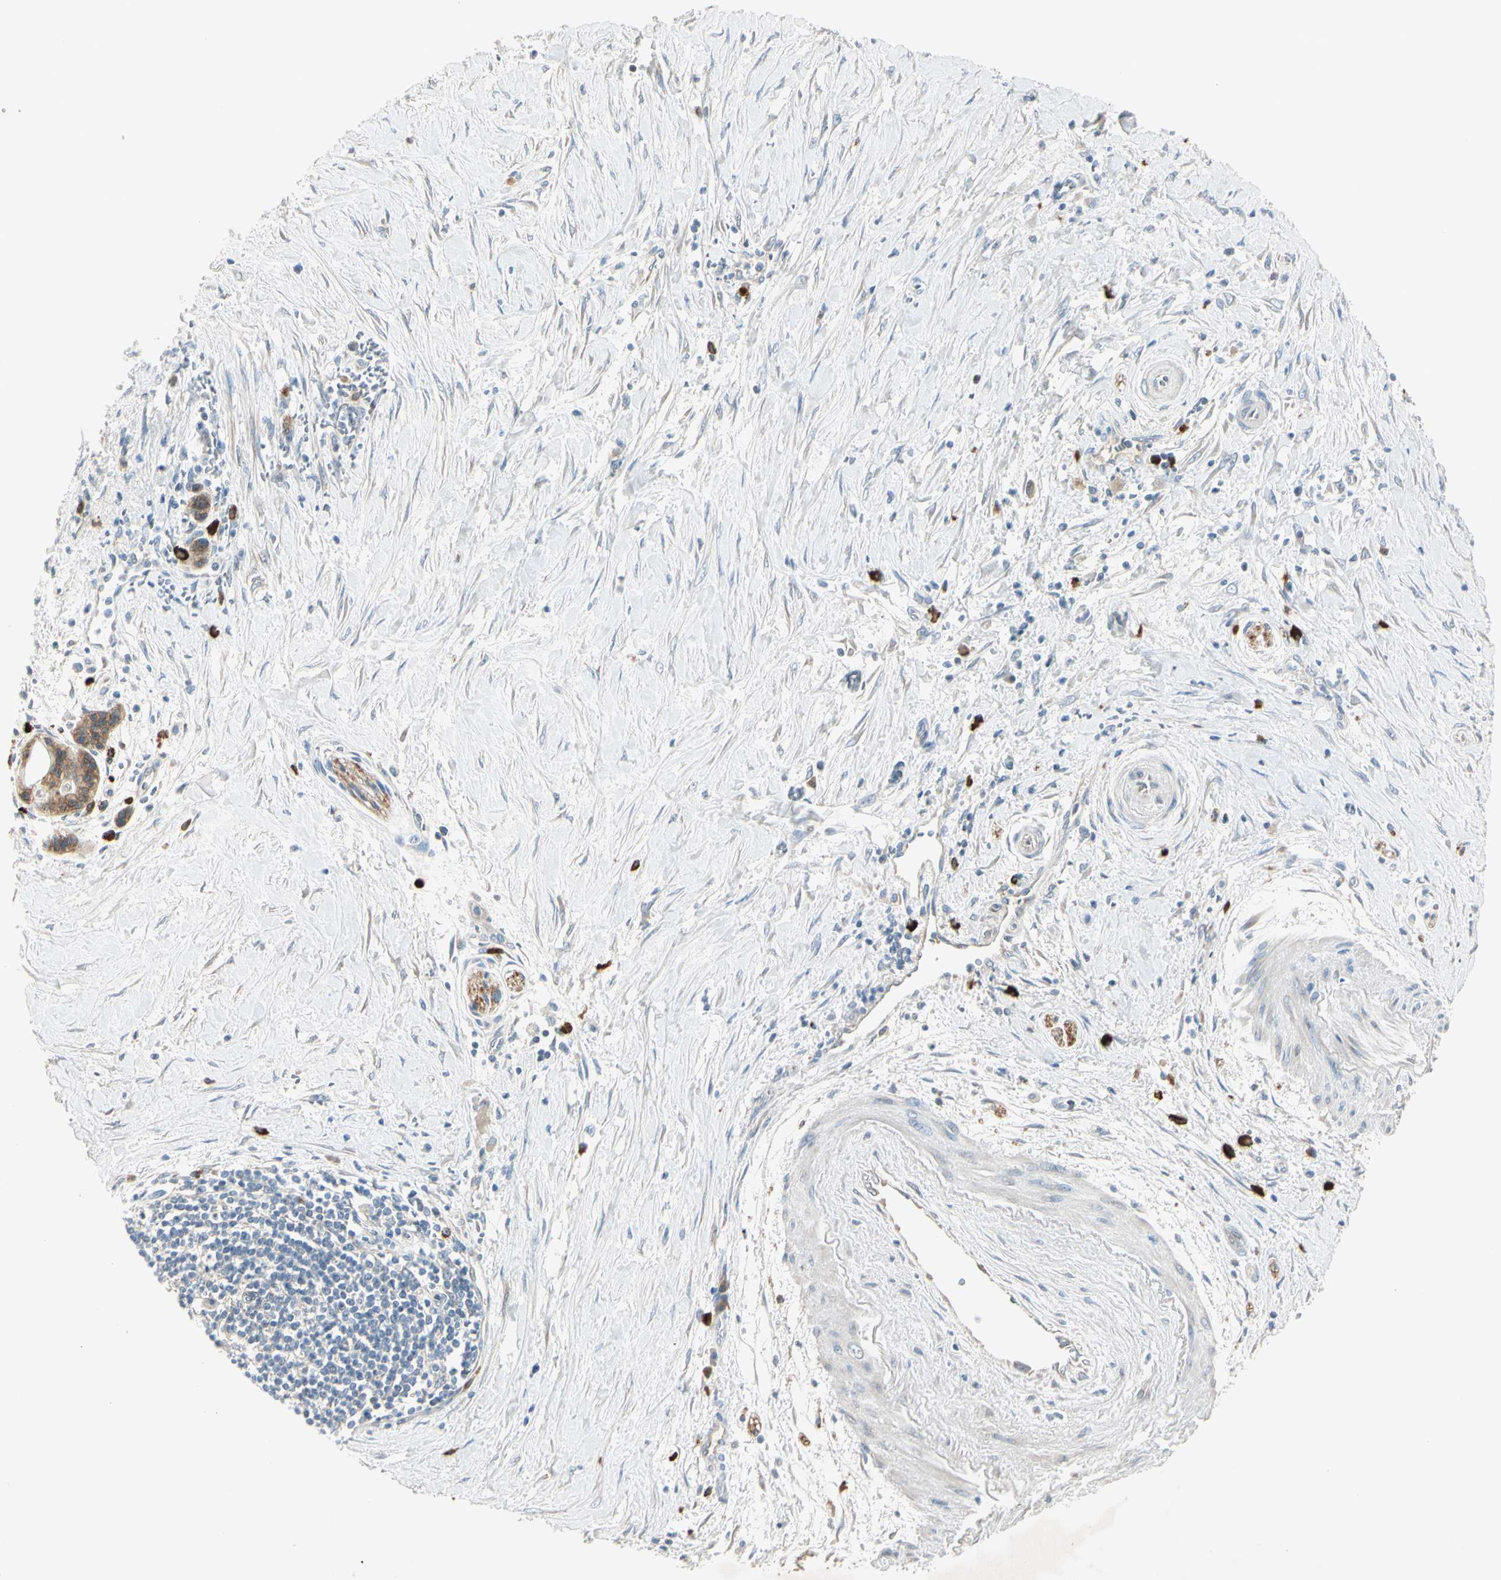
{"staining": {"intensity": "moderate", "quantity": "<25%", "location": "cytoplasmic/membranous"}, "tissue": "pancreatic cancer", "cell_type": "Tumor cells", "image_type": "cancer", "snomed": [{"axis": "morphology", "description": "Adenocarcinoma, NOS"}, {"axis": "topography", "description": "Pancreas"}], "caption": "Moderate cytoplasmic/membranous protein expression is appreciated in about <25% of tumor cells in pancreatic cancer.", "gene": "MAPRE3", "patient": {"sex": "male", "age": 59}}